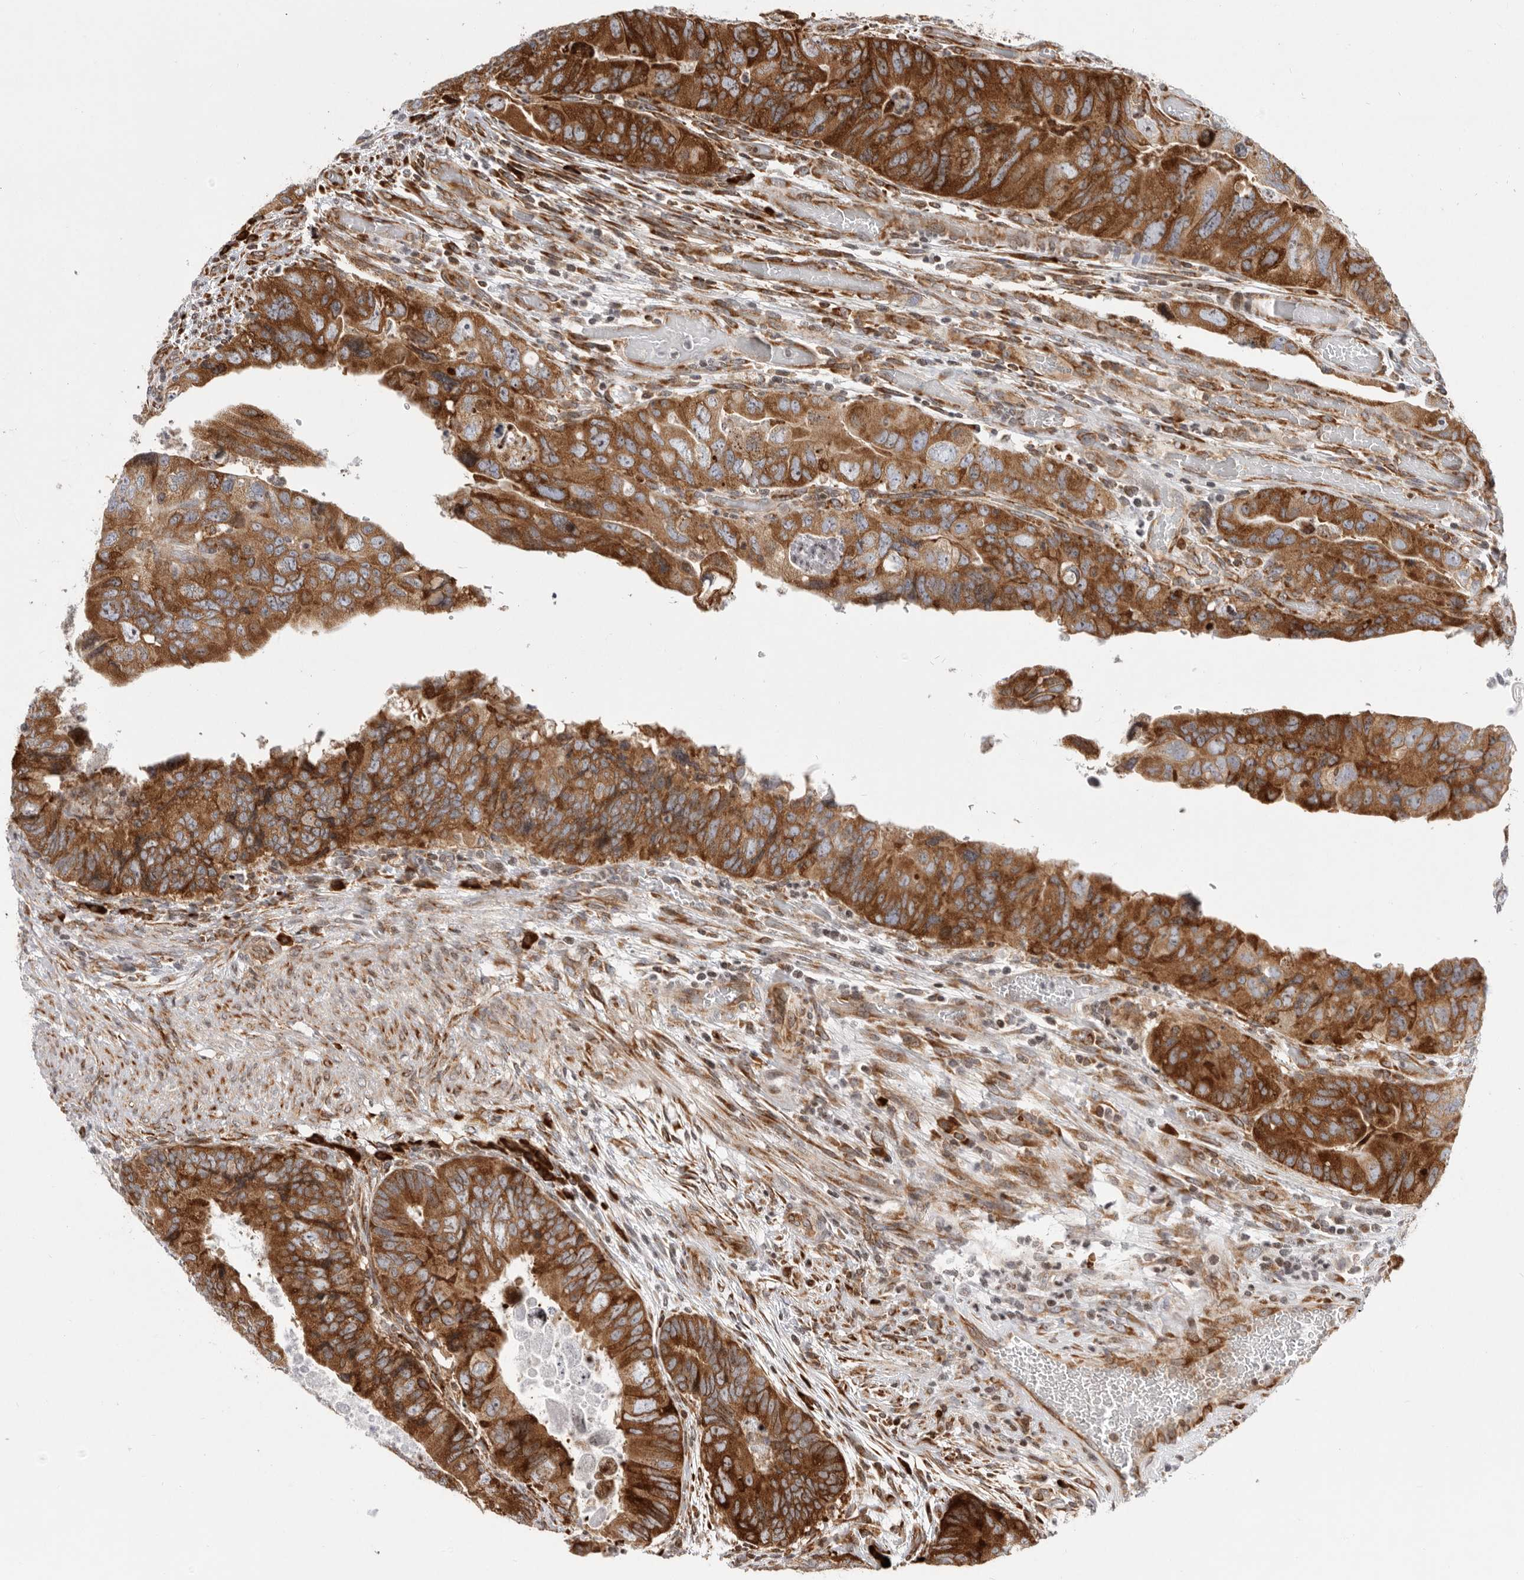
{"staining": {"intensity": "strong", "quantity": ">75%", "location": "cytoplasmic/membranous"}, "tissue": "colorectal cancer", "cell_type": "Tumor cells", "image_type": "cancer", "snomed": [{"axis": "morphology", "description": "Adenocarcinoma, NOS"}, {"axis": "topography", "description": "Rectum"}], "caption": "Immunohistochemical staining of colorectal cancer (adenocarcinoma) displays strong cytoplasmic/membranous protein expression in approximately >75% of tumor cells. The protein is stained brown, and the nuclei are stained in blue (DAB (3,3'-diaminobenzidine) IHC with brightfield microscopy, high magnification).", "gene": "FZD3", "patient": {"sex": "male", "age": 63}}